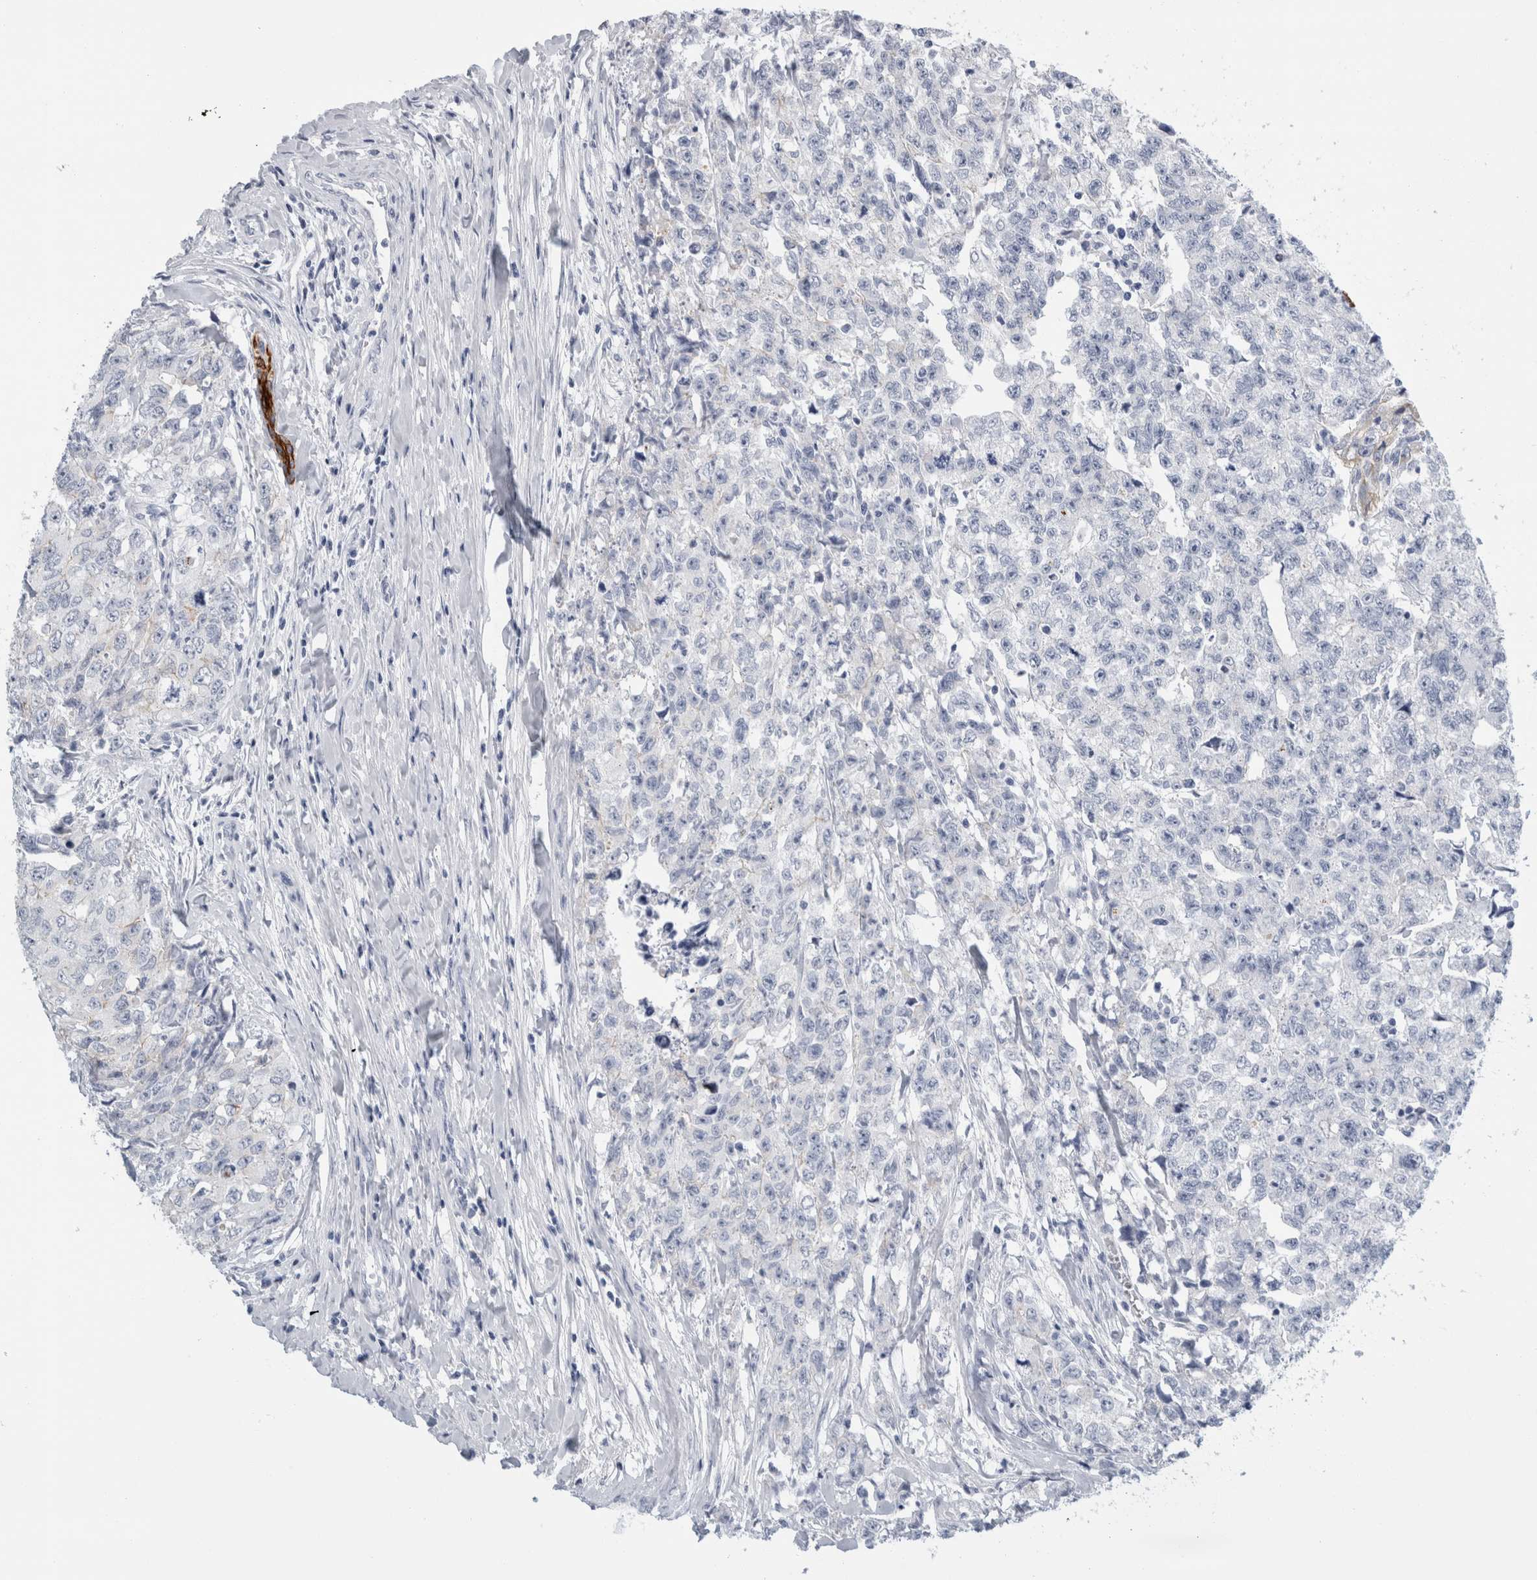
{"staining": {"intensity": "negative", "quantity": "none", "location": "none"}, "tissue": "testis cancer", "cell_type": "Tumor cells", "image_type": "cancer", "snomed": [{"axis": "morphology", "description": "Carcinoma, Embryonal, NOS"}, {"axis": "topography", "description": "Testis"}], "caption": "Immunohistochemistry (IHC) micrograph of neoplastic tissue: testis cancer stained with DAB (3,3'-diaminobenzidine) displays no significant protein positivity in tumor cells.", "gene": "RPH3AL", "patient": {"sex": "male", "age": 28}}